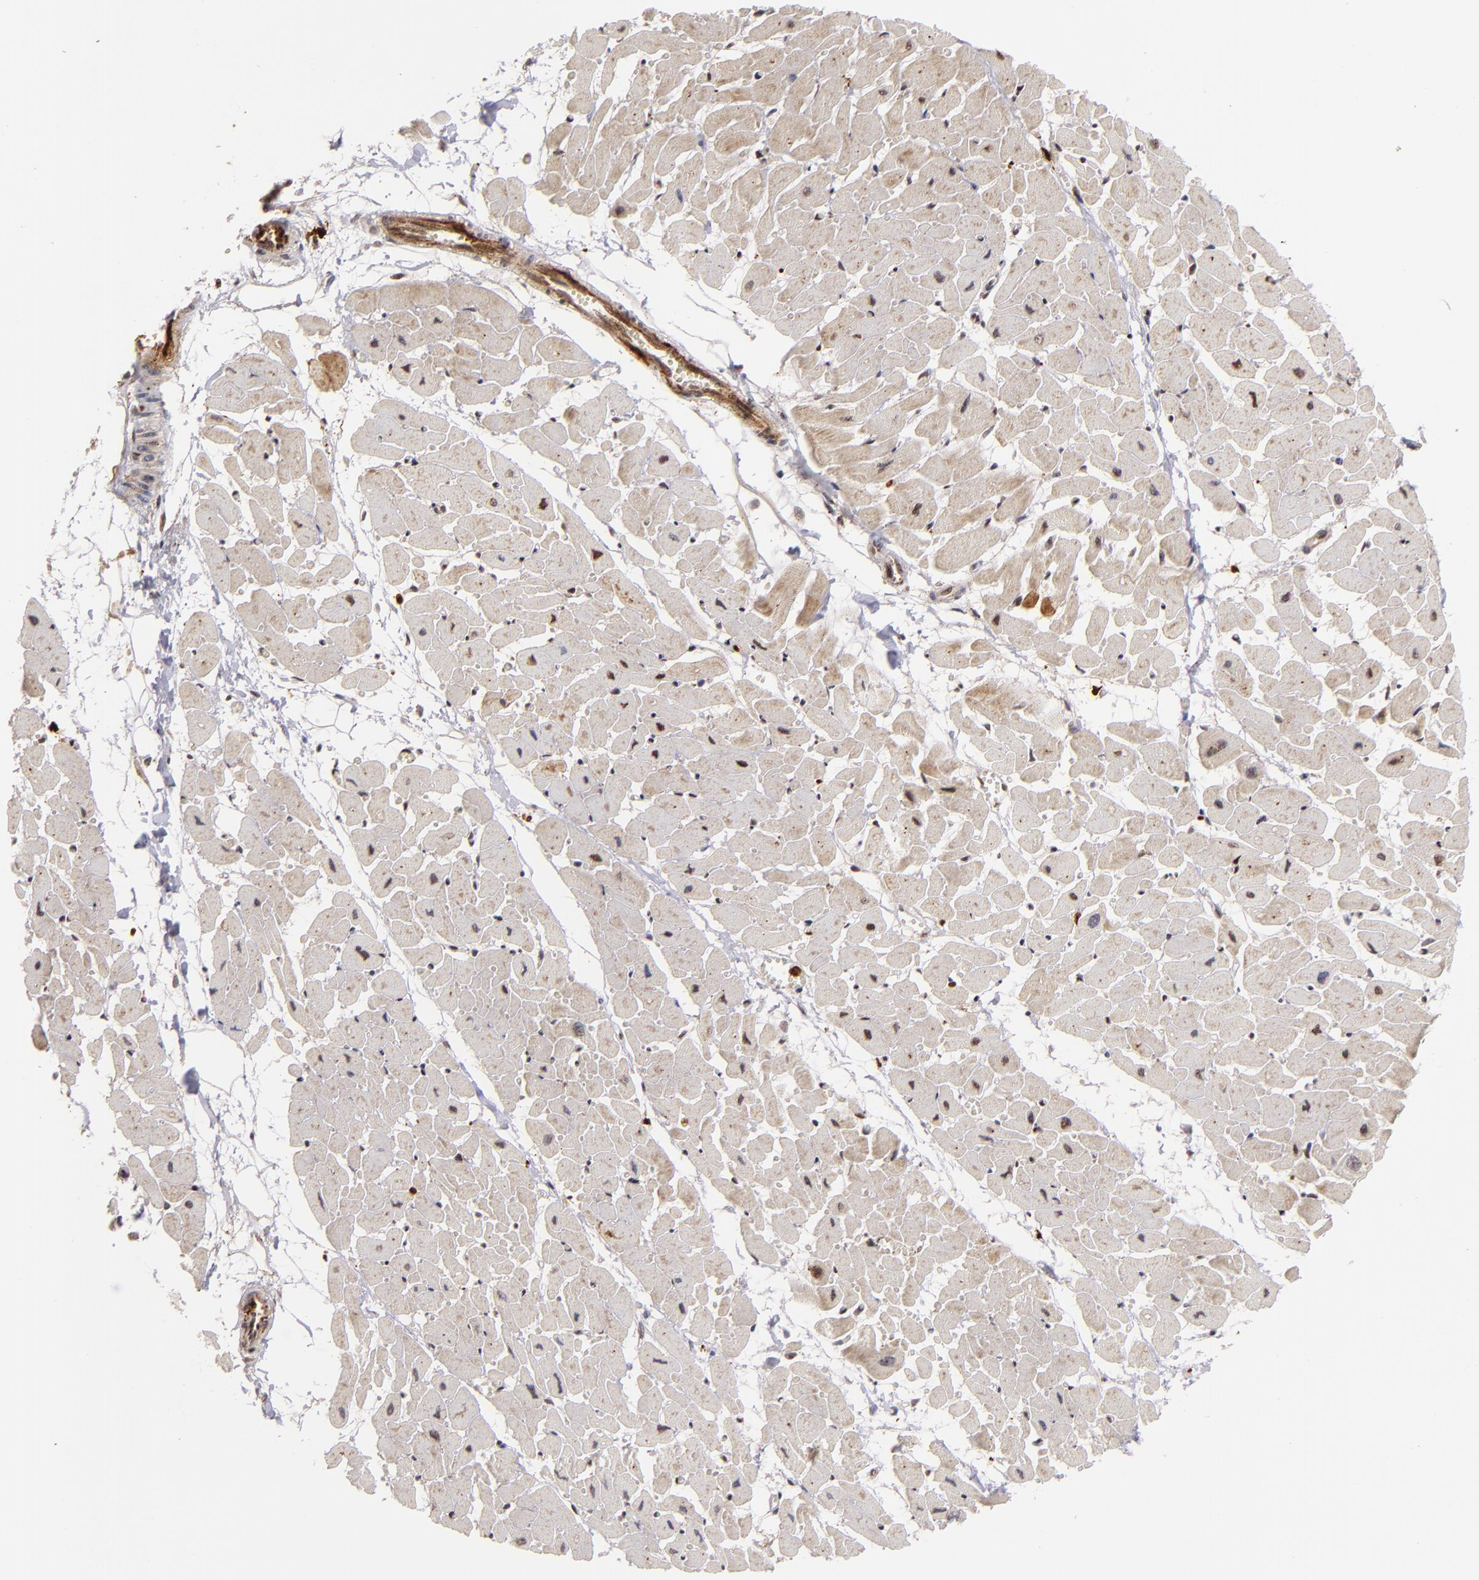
{"staining": {"intensity": "weak", "quantity": "<25%", "location": "cytoplasmic/membranous"}, "tissue": "heart muscle", "cell_type": "Cardiomyocytes", "image_type": "normal", "snomed": [{"axis": "morphology", "description": "Normal tissue, NOS"}, {"axis": "topography", "description": "Heart"}], "caption": "There is no significant positivity in cardiomyocytes of heart muscle. The staining is performed using DAB brown chromogen with nuclei counter-stained in using hematoxylin.", "gene": "RXRG", "patient": {"sex": "female", "age": 19}}